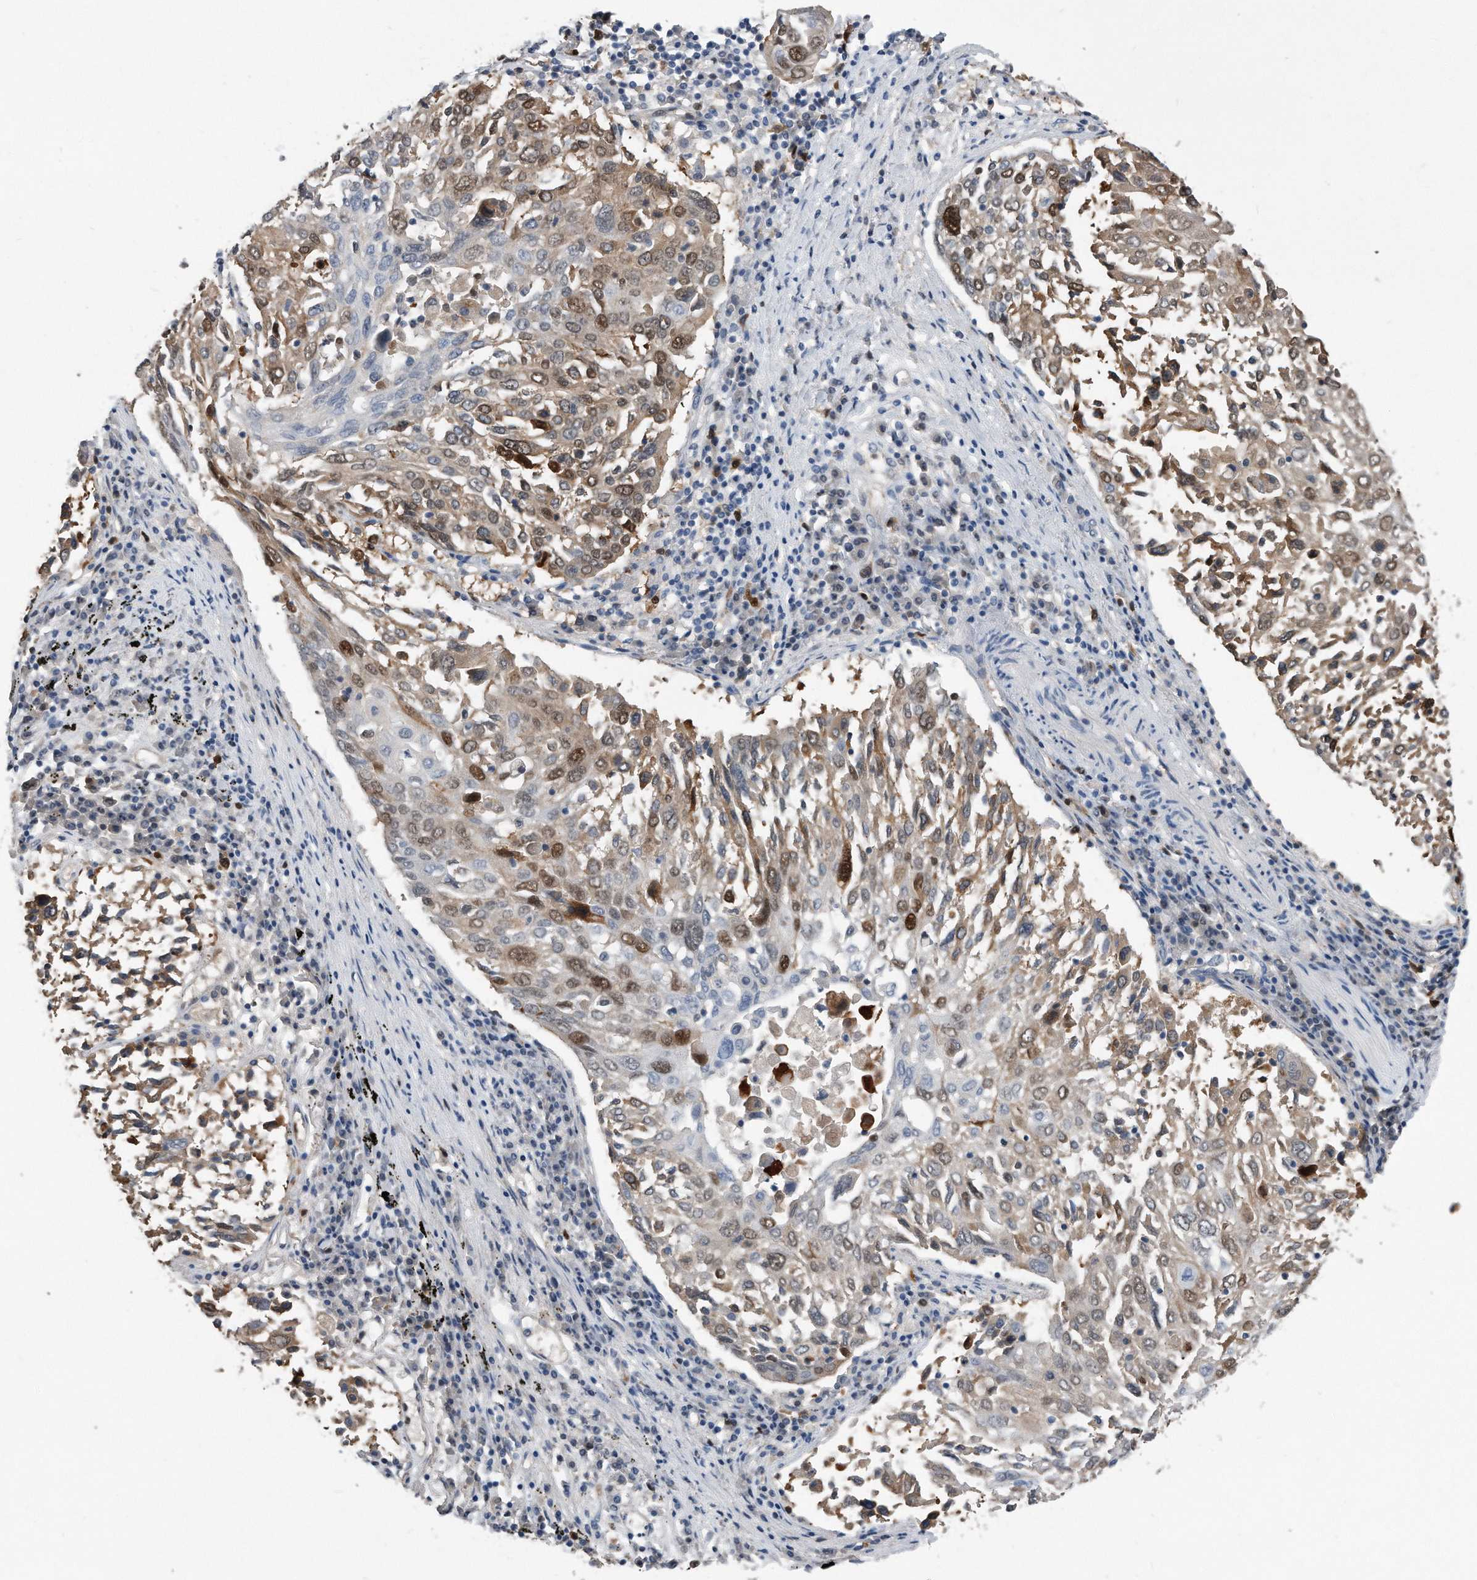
{"staining": {"intensity": "moderate", "quantity": "25%-75%", "location": "cytoplasmic/membranous,nuclear"}, "tissue": "lung cancer", "cell_type": "Tumor cells", "image_type": "cancer", "snomed": [{"axis": "morphology", "description": "Squamous cell carcinoma, NOS"}, {"axis": "topography", "description": "Lung"}], "caption": "Protein analysis of lung squamous cell carcinoma tissue reveals moderate cytoplasmic/membranous and nuclear positivity in about 25%-75% of tumor cells.", "gene": "PCNA", "patient": {"sex": "male", "age": 65}}